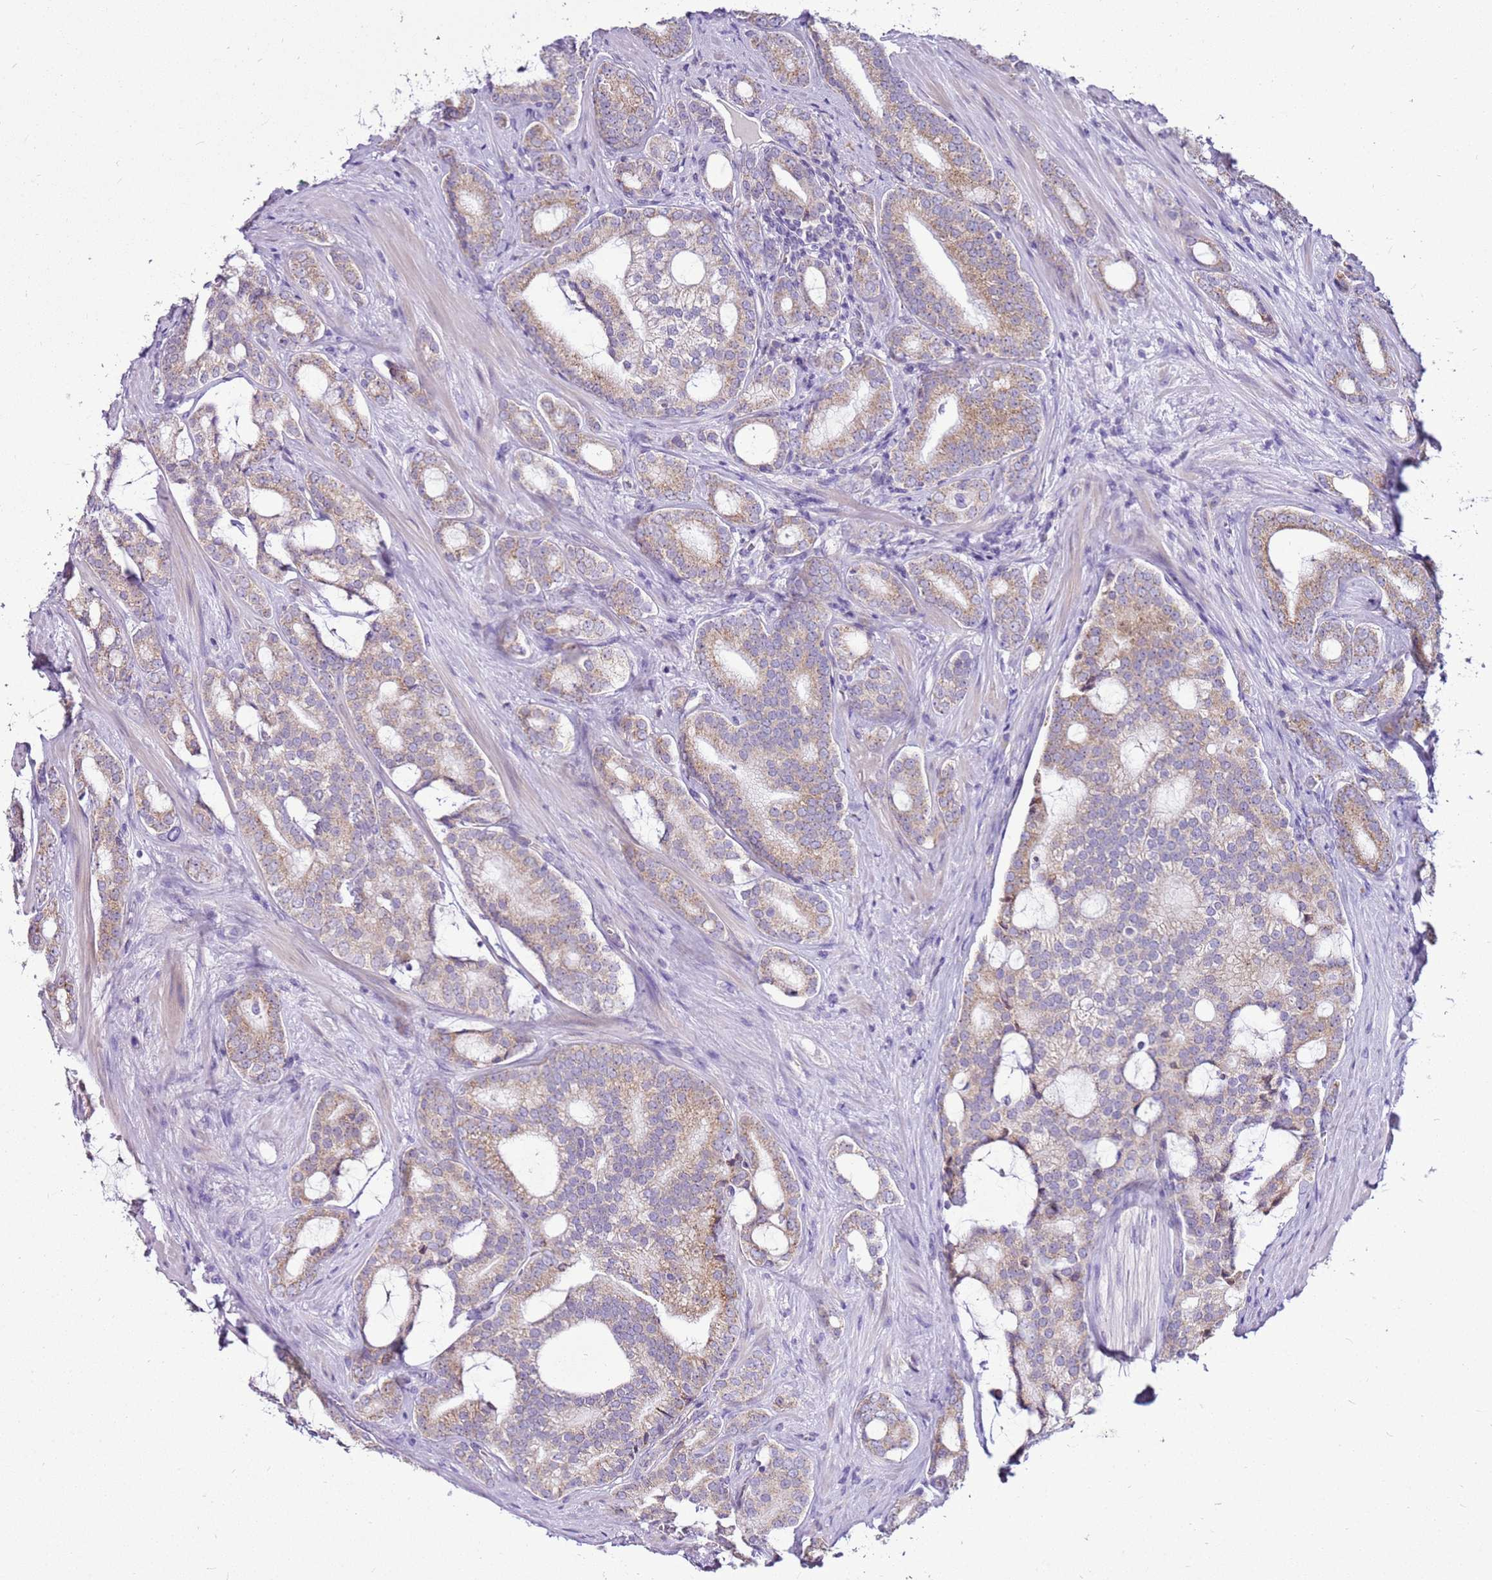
{"staining": {"intensity": "moderate", "quantity": "25%-75%", "location": "cytoplasmic/membranous"}, "tissue": "prostate cancer", "cell_type": "Tumor cells", "image_type": "cancer", "snomed": [{"axis": "morphology", "description": "Adenocarcinoma, High grade"}, {"axis": "topography", "description": "Prostate"}], "caption": "Prostate cancer (high-grade adenocarcinoma) was stained to show a protein in brown. There is medium levels of moderate cytoplasmic/membranous expression in about 25%-75% of tumor cells. The staining is performed using DAB (3,3'-diaminobenzidine) brown chromogen to label protein expression. The nuclei are counter-stained blue using hematoxylin.", "gene": "MRPL36", "patient": {"sex": "male", "age": 63}}